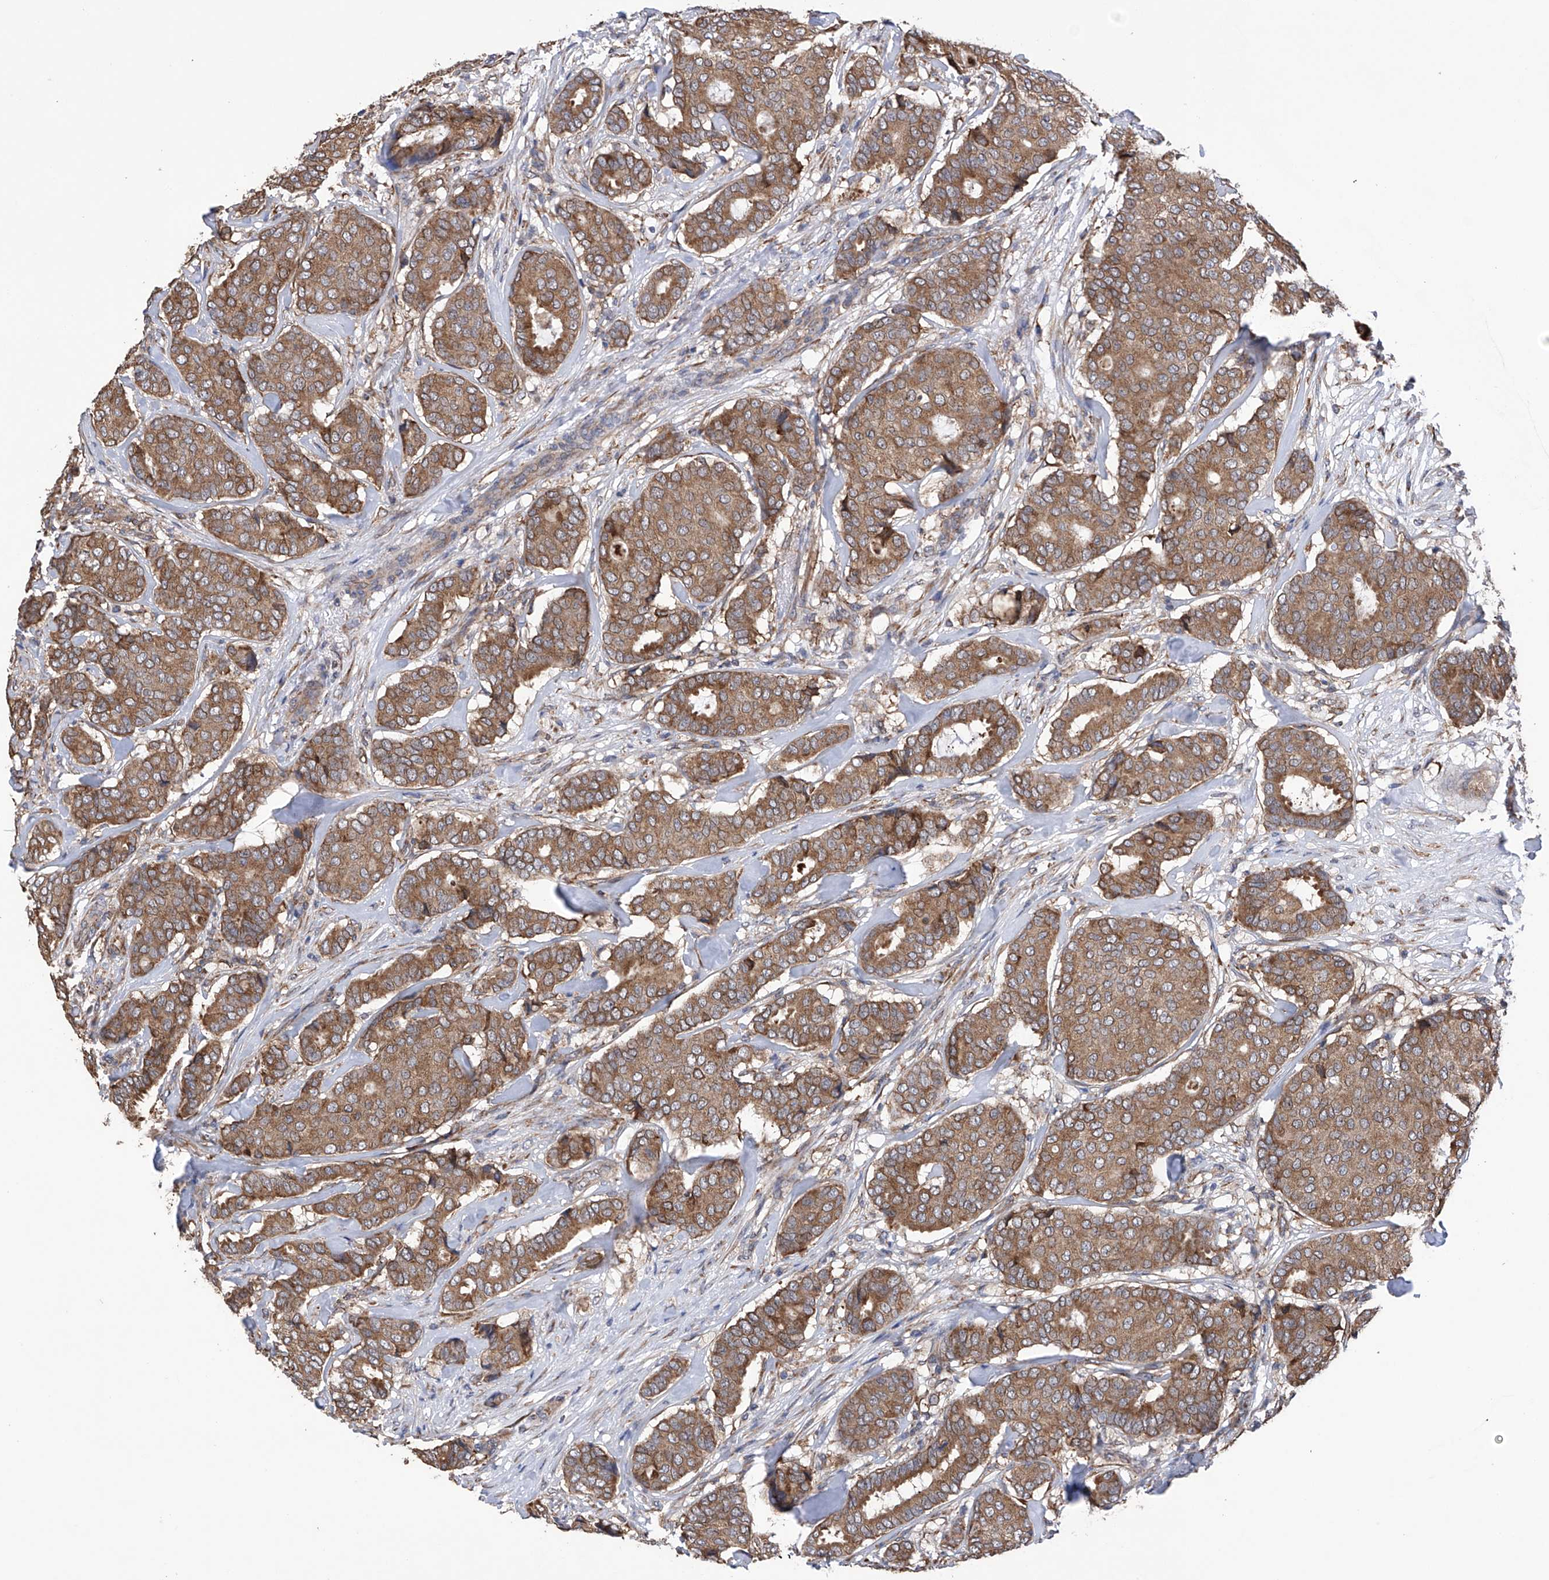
{"staining": {"intensity": "moderate", "quantity": ">75%", "location": "cytoplasmic/membranous"}, "tissue": "breast cancer", "cell_type": "Tumor cells", "image_type": "cancer", "snomed": [{"axis": "morphology", "description": "Duct carcinoma"}, {"axis": "topography", "description": "Breast"}], "caption": "This micrograph shows breast invasive ductal carcinoma stained with immunohistochemistry (IHC) to label a protein in brown. The cytoplasmic/membranous of tumor cells show moderate positivity for the protein. Nuclei are counter-stained blue.", "gene": "DNAH8", "patient": {"sex": "female", "age": 75}}